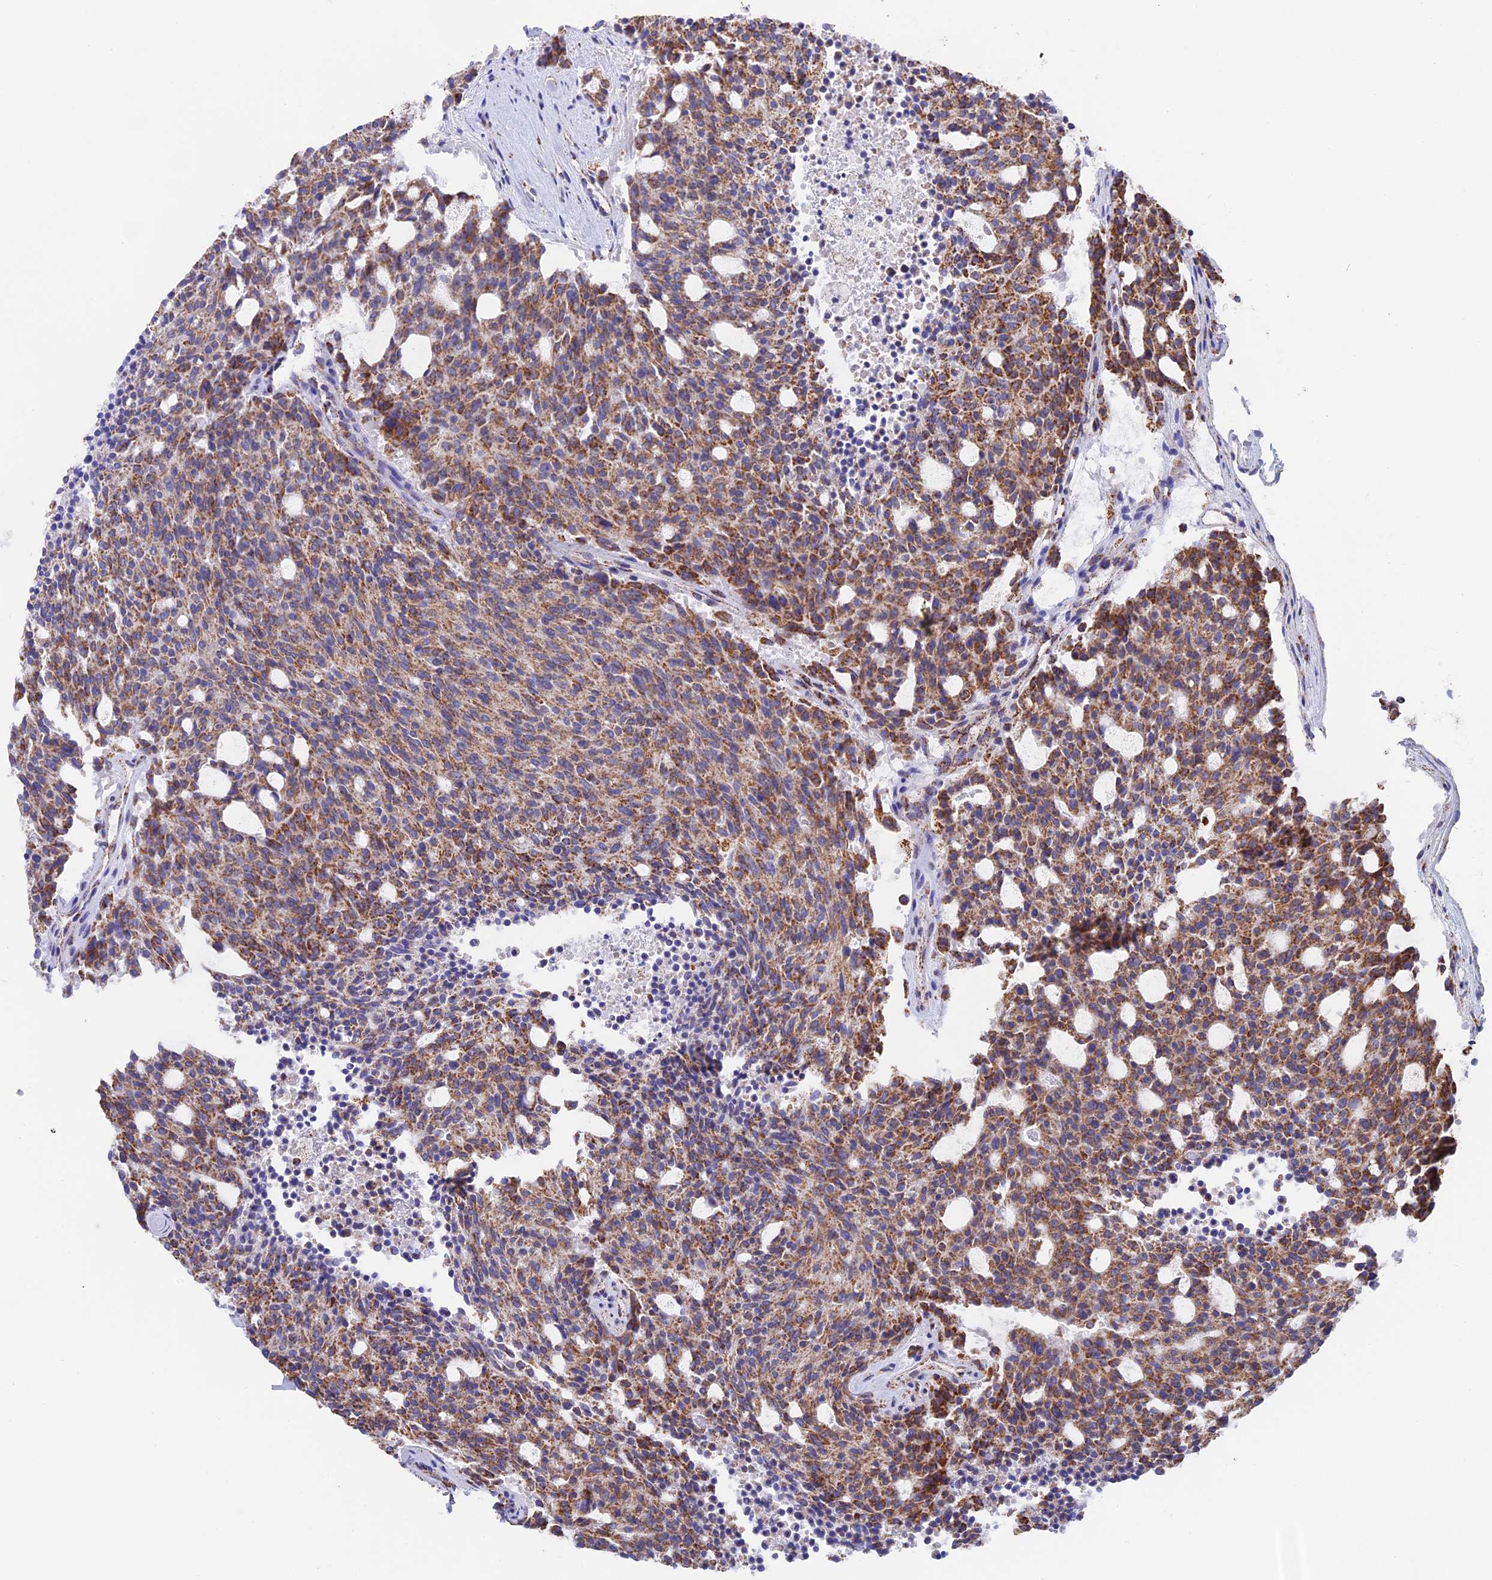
{"staining": {"intensity": "moderate", "quantity": ">75%", "location": "cytoplasmic/membranous"}, "tissue": "carcinoid", "cell_type": "Tumor cells", "image_type": "cancer", "snomed": [{"axis": "morphology", "description": "Carcinoid, malignant, NOS"}, {"axis": "topography", "description": "Pancreas"}], "caption": "Protein staining reveals moderate cytoplasmic/membranous positivity in about >75% of tumor cells in malignant carcinoid.", "gene": "NDUFA5", "patient": {"sex": "female", "age": 54}}